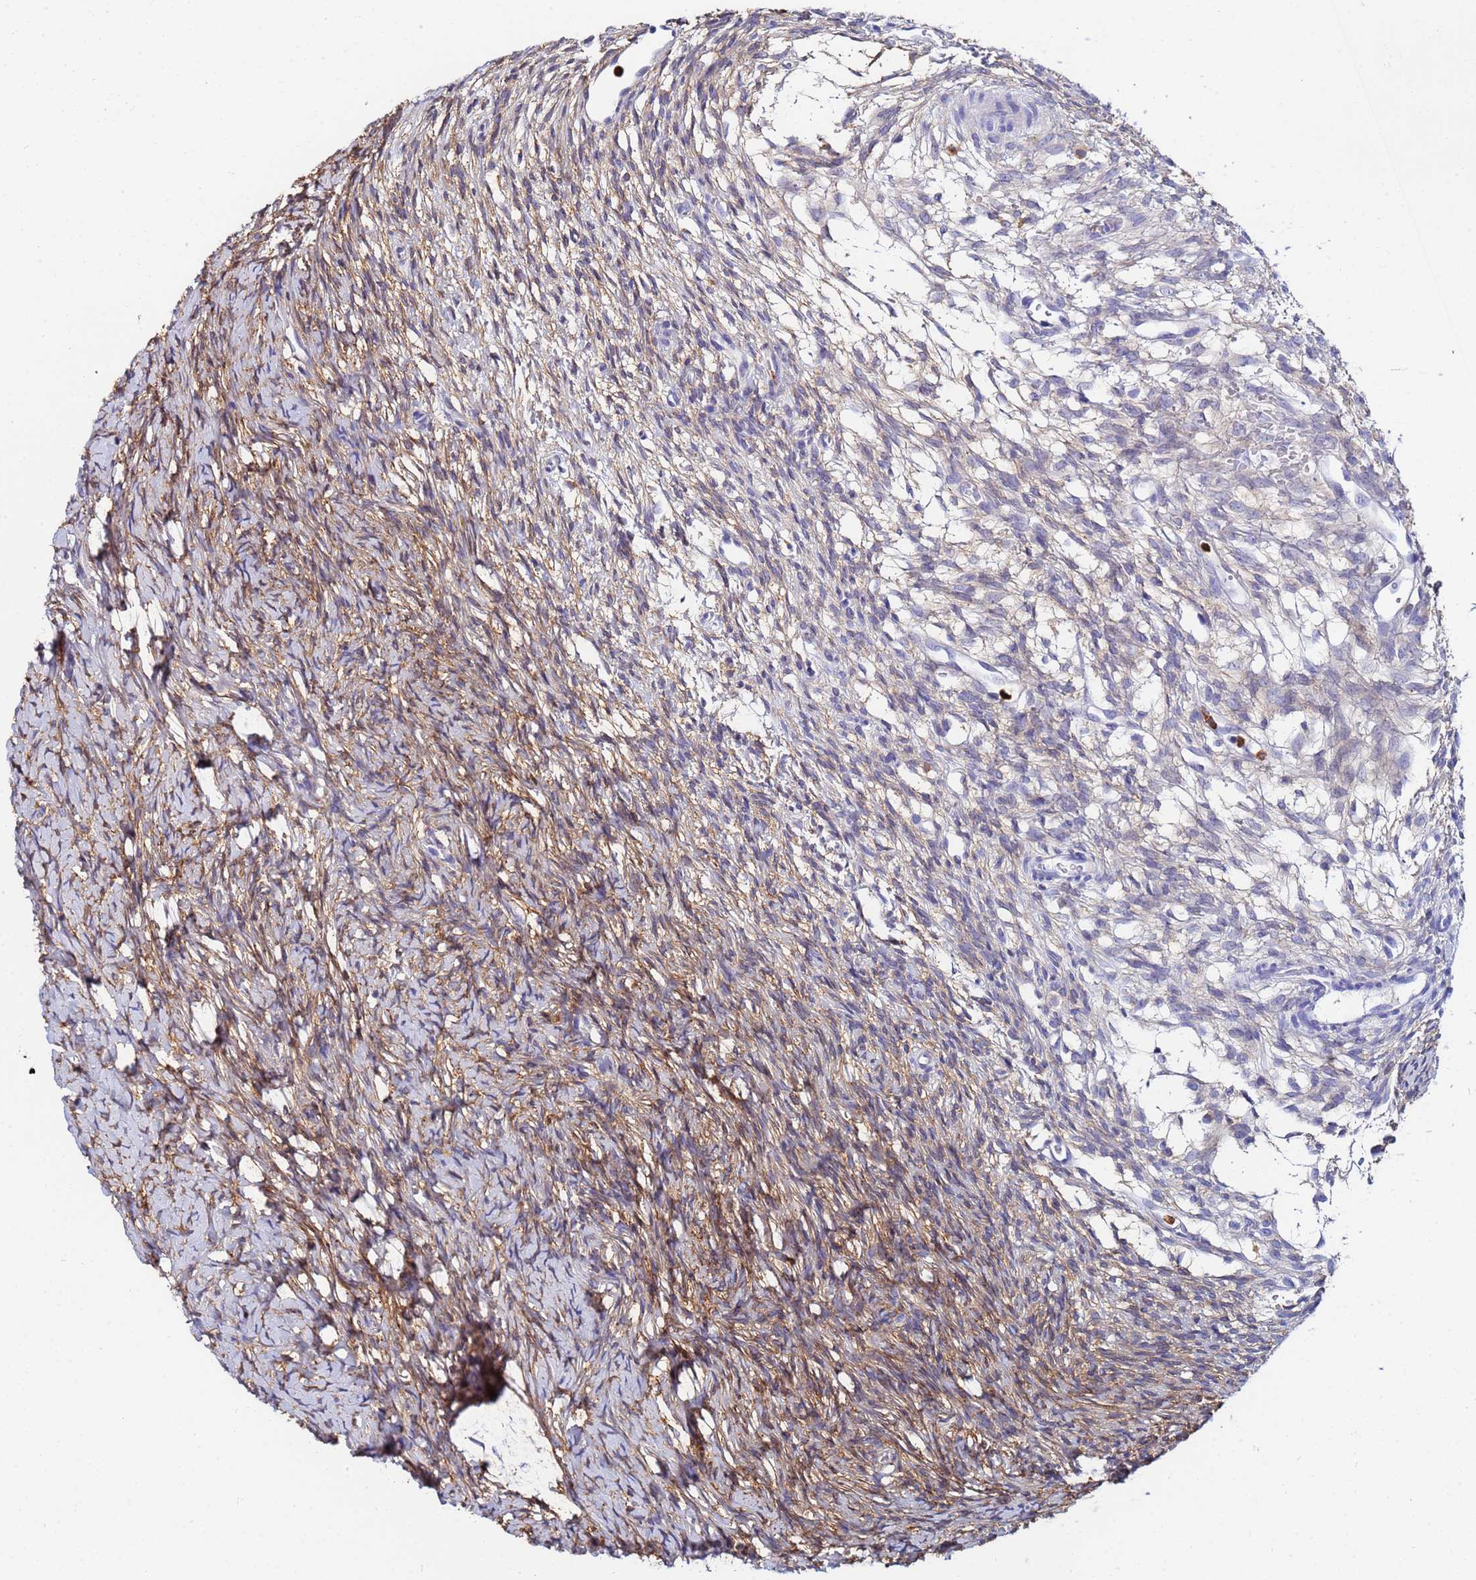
{"staining": {"intensity": "moderate", "quantity": ">75%", "location": "cytoplasmic/membranous"}, "tissue": "ovary", "cell_type": "Ovarian stroma cells", "image_type": "normal", "snomed": [{"axis": "morphology", "description": "Normal tissue, NOS"}, {"axis": "topography", "description": "Ovary"}], "caption": "Moderate cytoplasmic/membranous protein staining is seen in about >75% of ovarian stroma cells in ovary. (DAB = brown stain, brightfield microscopy at high magnification).", "gene": "BASP1", "patient": {"sex": "female", "age": 39}}